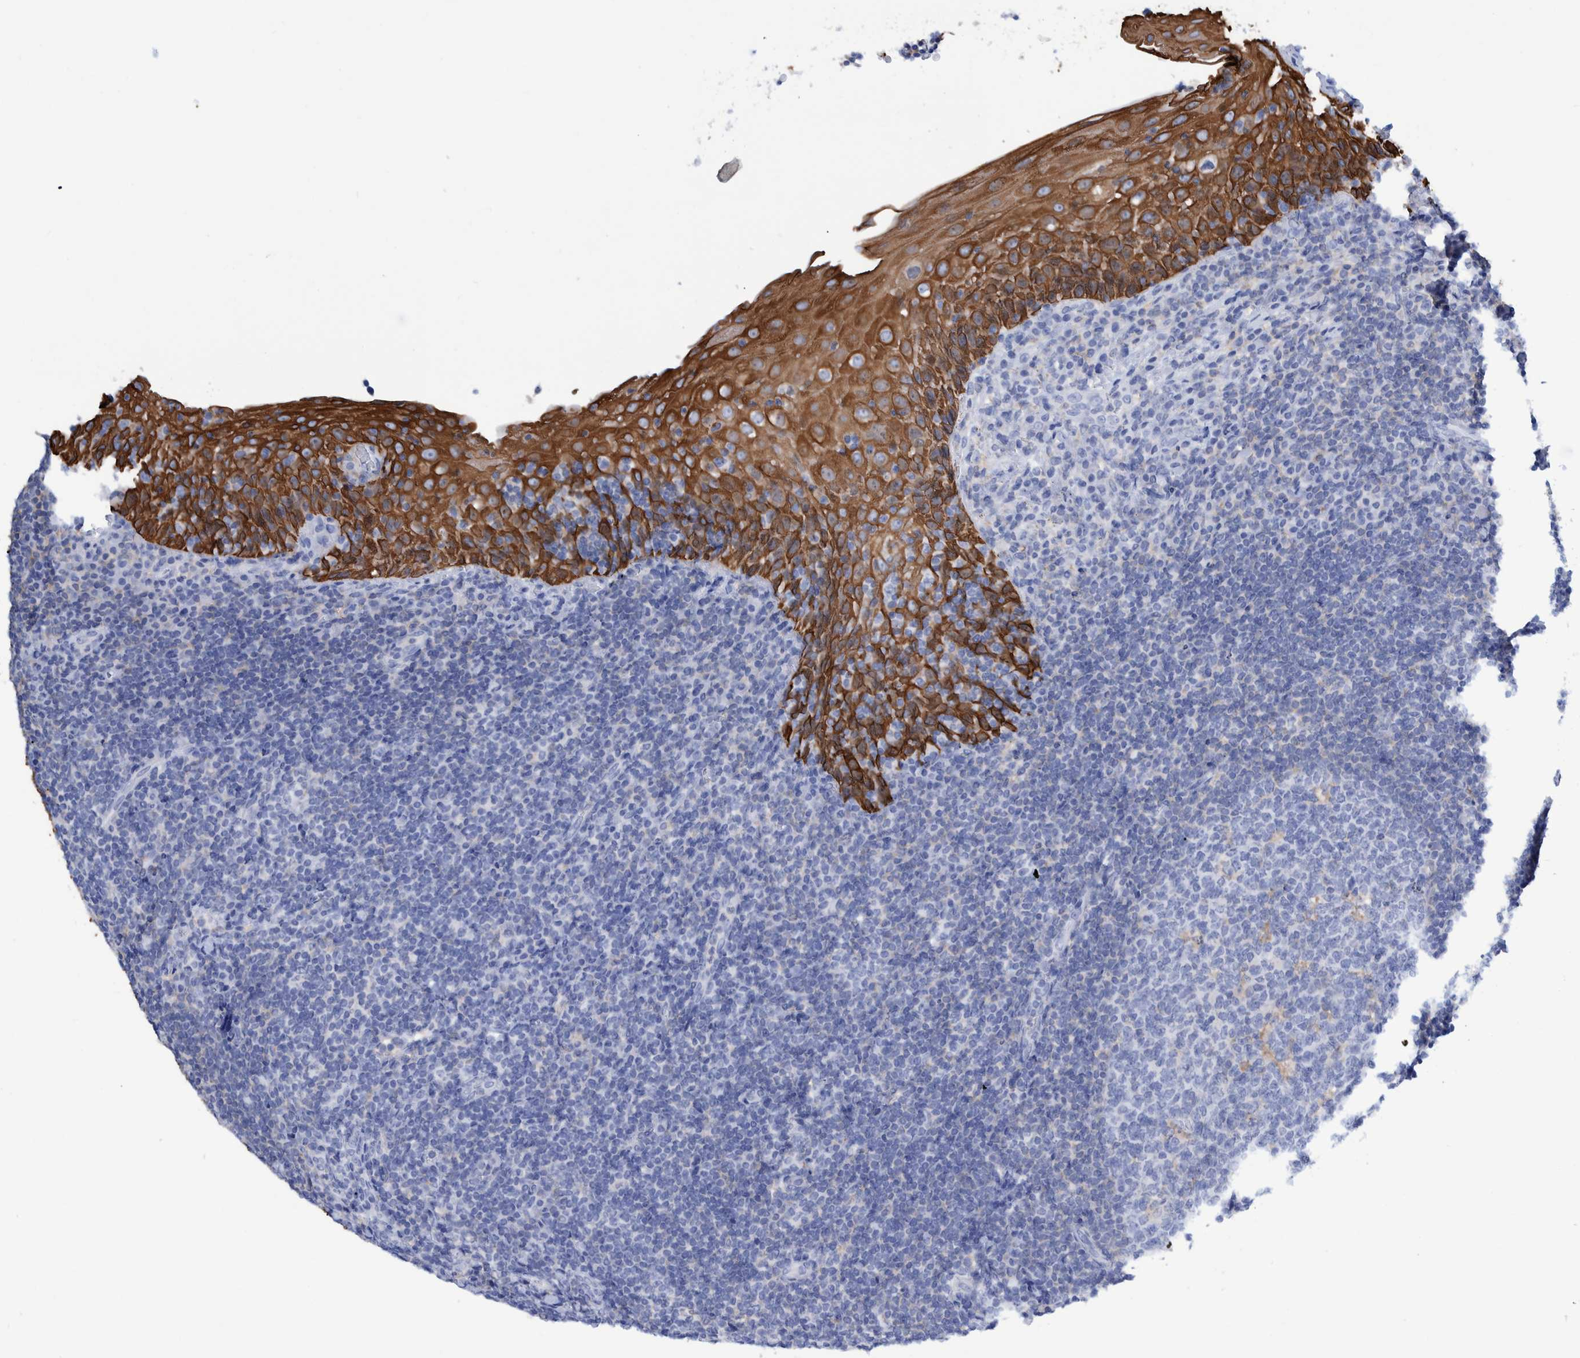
{"staining": {"intensity": "negative", "quantity": "none", "location": "none"}, "tissue": "tonsil", "cell_type": "Germinal center cells", "image_type": "normal", "snomed": [{"axis": "morphology", "description": "Normal tissue, NOS"}, {"axis": "topography", "description": "Tonsil"}], "caption": "IHC photomicrograph of normal tonsil: human tonsil stained with DAB demonstrates no significant protein positivity in germinal center cells.", "gene": "KRT14", "patient": {"sex": "male", "age": 37}}